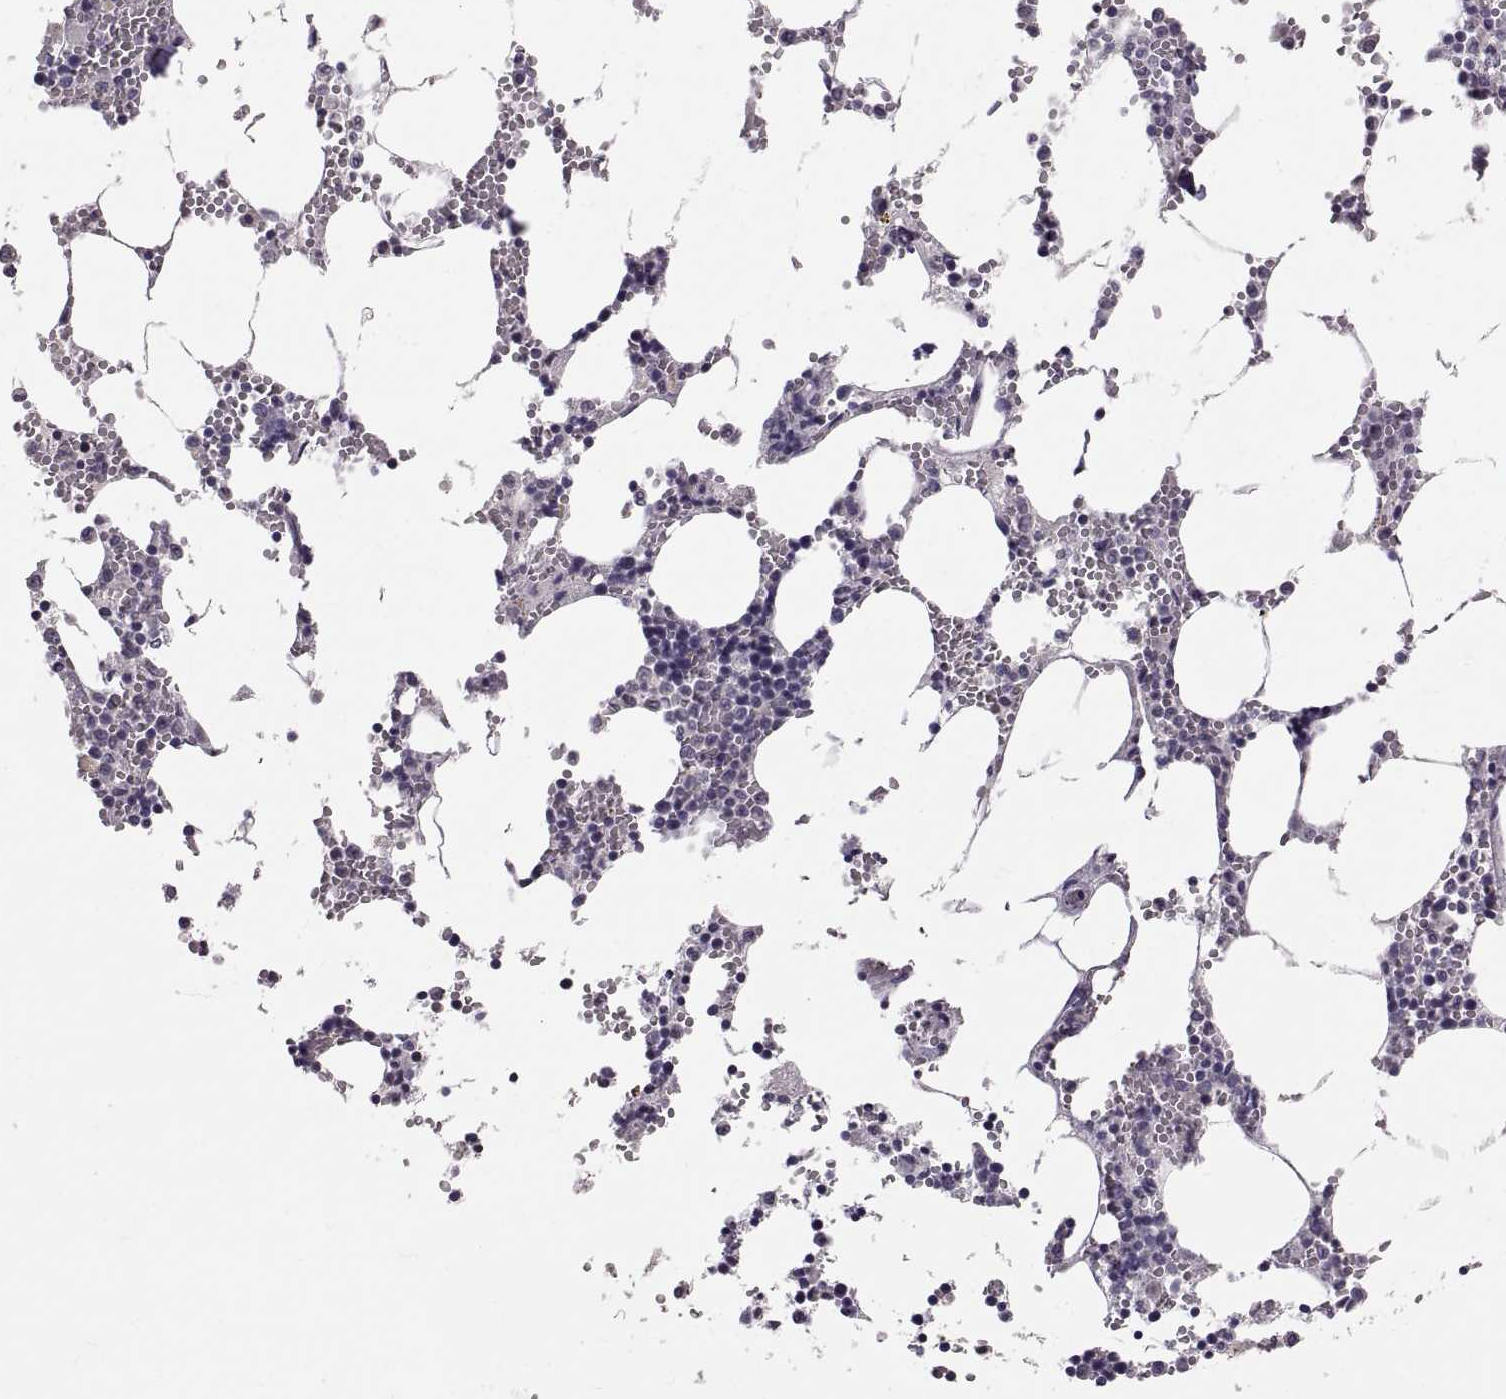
{"staining": {"intensity": "negative", "quantity": "none", "location": "none"}, "tissue": "bone marrow", "cell_type": "Hematopoietic cells", "image_type": "normal", "snomed": [{"axis": "morphology", "description": "Normal tissue, NOS"}, {"axis": "topography", "description": "Bone marrow"}], "caption": "Bone marrow was stained to show a protein in brown. There is no significant expression in hematopoietic cells. (DAB (3,3'-diaminobenzidine) immunohistochemistry, high magnification).", "gene": "CDH2", "patient": {"sex": "male", "age": 54}}